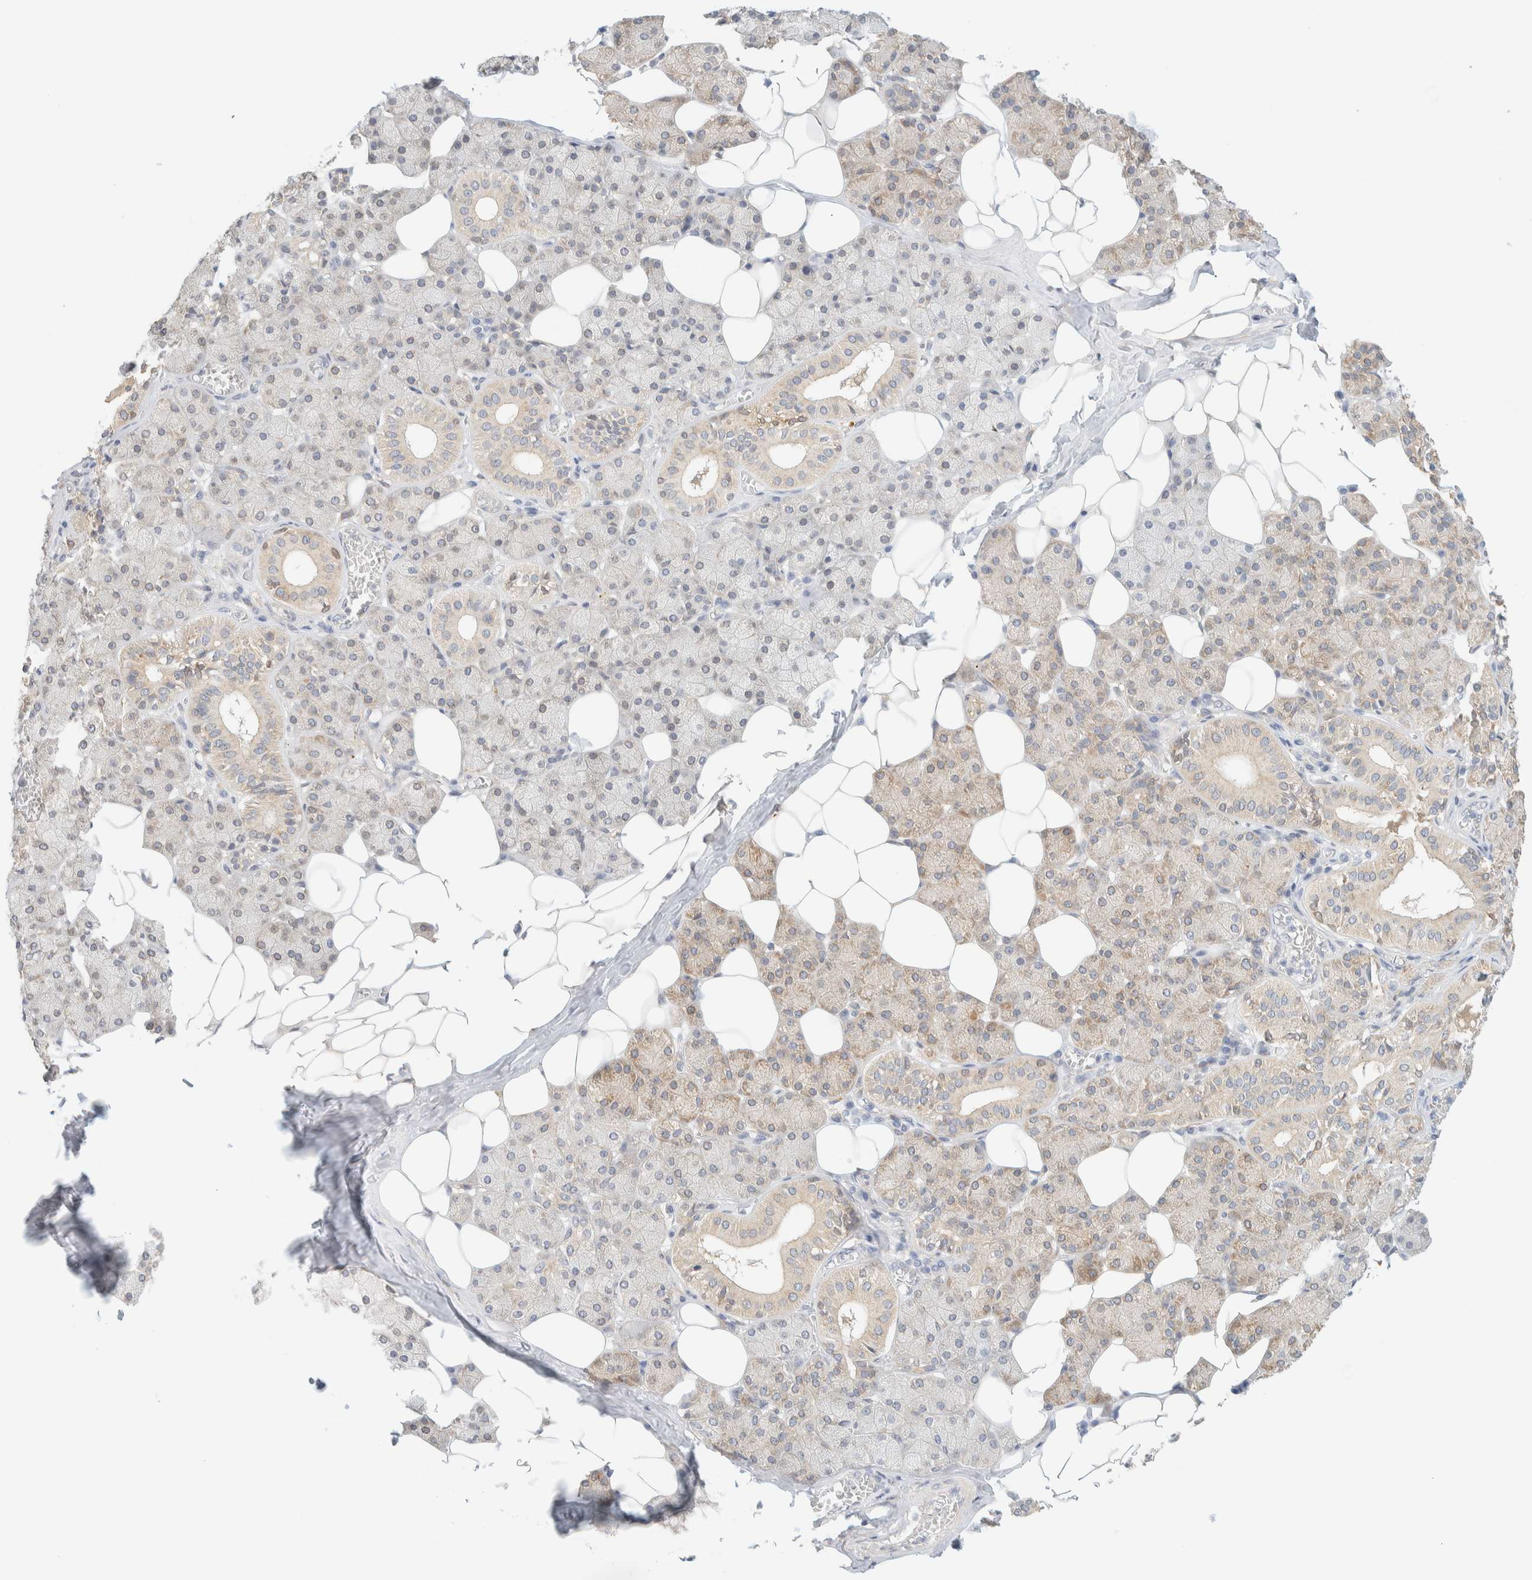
{"staining": {"intensity": "weak", "quantity": "25%-75%", "location": "cytoplasmic/membranous"}, "tissue": "salivary gland", "cell_type": "Glandular cells", "image_type": "normal", "snomed": [{"axis": "morphology", "description": "Normal tissue, NOS"}, {"axis": "topography", "description": "Salivary gland"}], "caption": "Brown immunohistochemical staining in unremarkable salivary gland displays weak cytoplasmic/membranous positivity in about 25%-75% of glandular cells. Ihc stains the protein in brown and the nuclei are stained blue.", "gene": "NT5C", "patient": {"sex": "female", "age": 33}}